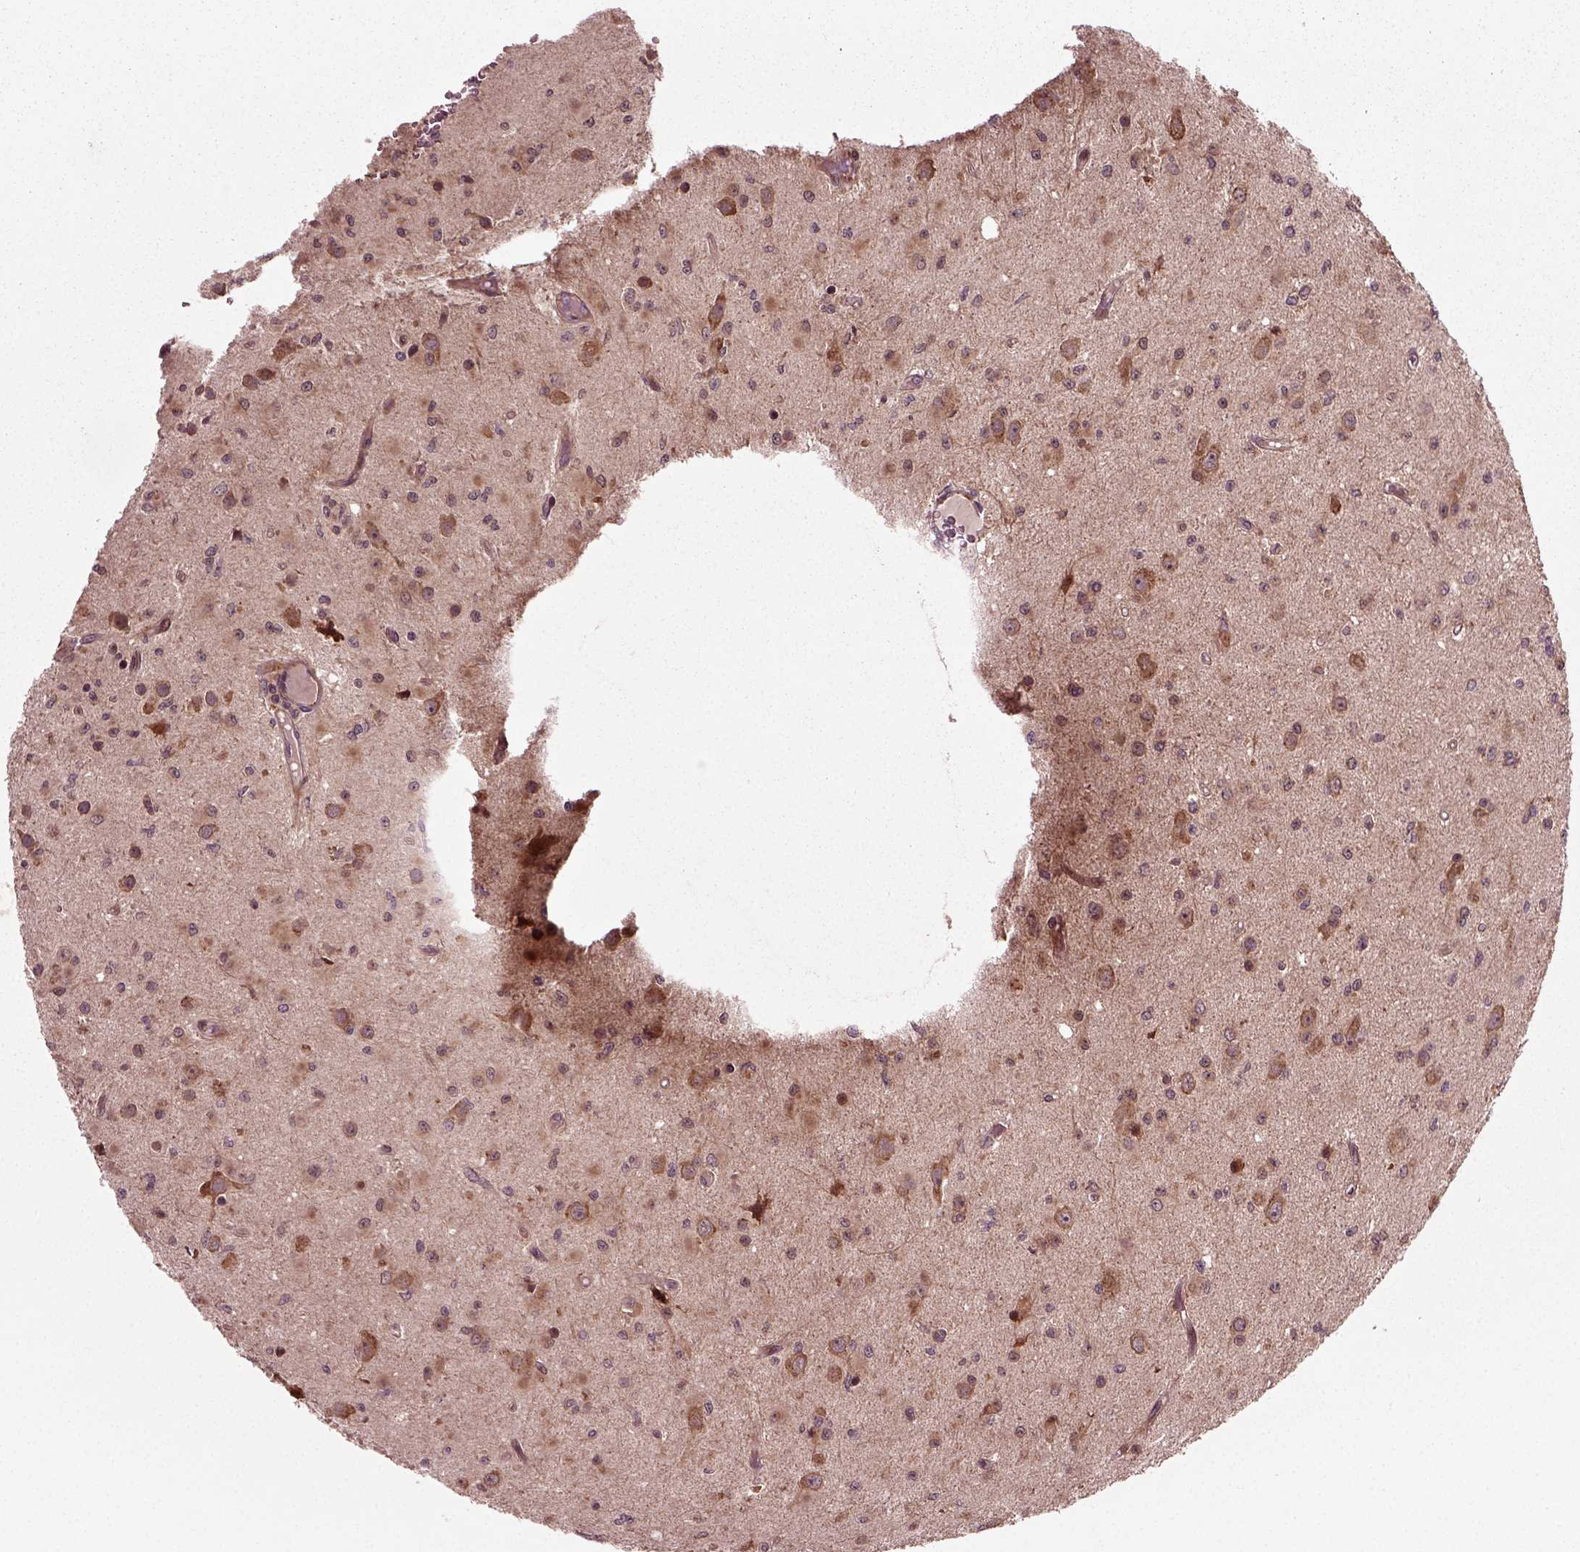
{"staining": {"intensity": "weak", "quantity": ">75%", "location": "cytoplasmic/membranous"}, "tissue": "glioma", "cell_type": "Tumor cells", "image_type": "cancer", "snomed": [{"axis": "morphology", "description": "Glioma, malignant, Low grade"}, {"axis": "topography", "description": "Brain"}], "caption": "About >75% of tumor cells in malignant glioma (low-grade) show weak cytoplasmic/membranous protein expression as visualized by brown immunohistochemical staining.", "gene": "PLCD3", "patient": {"sex": "female", "age": 45}}